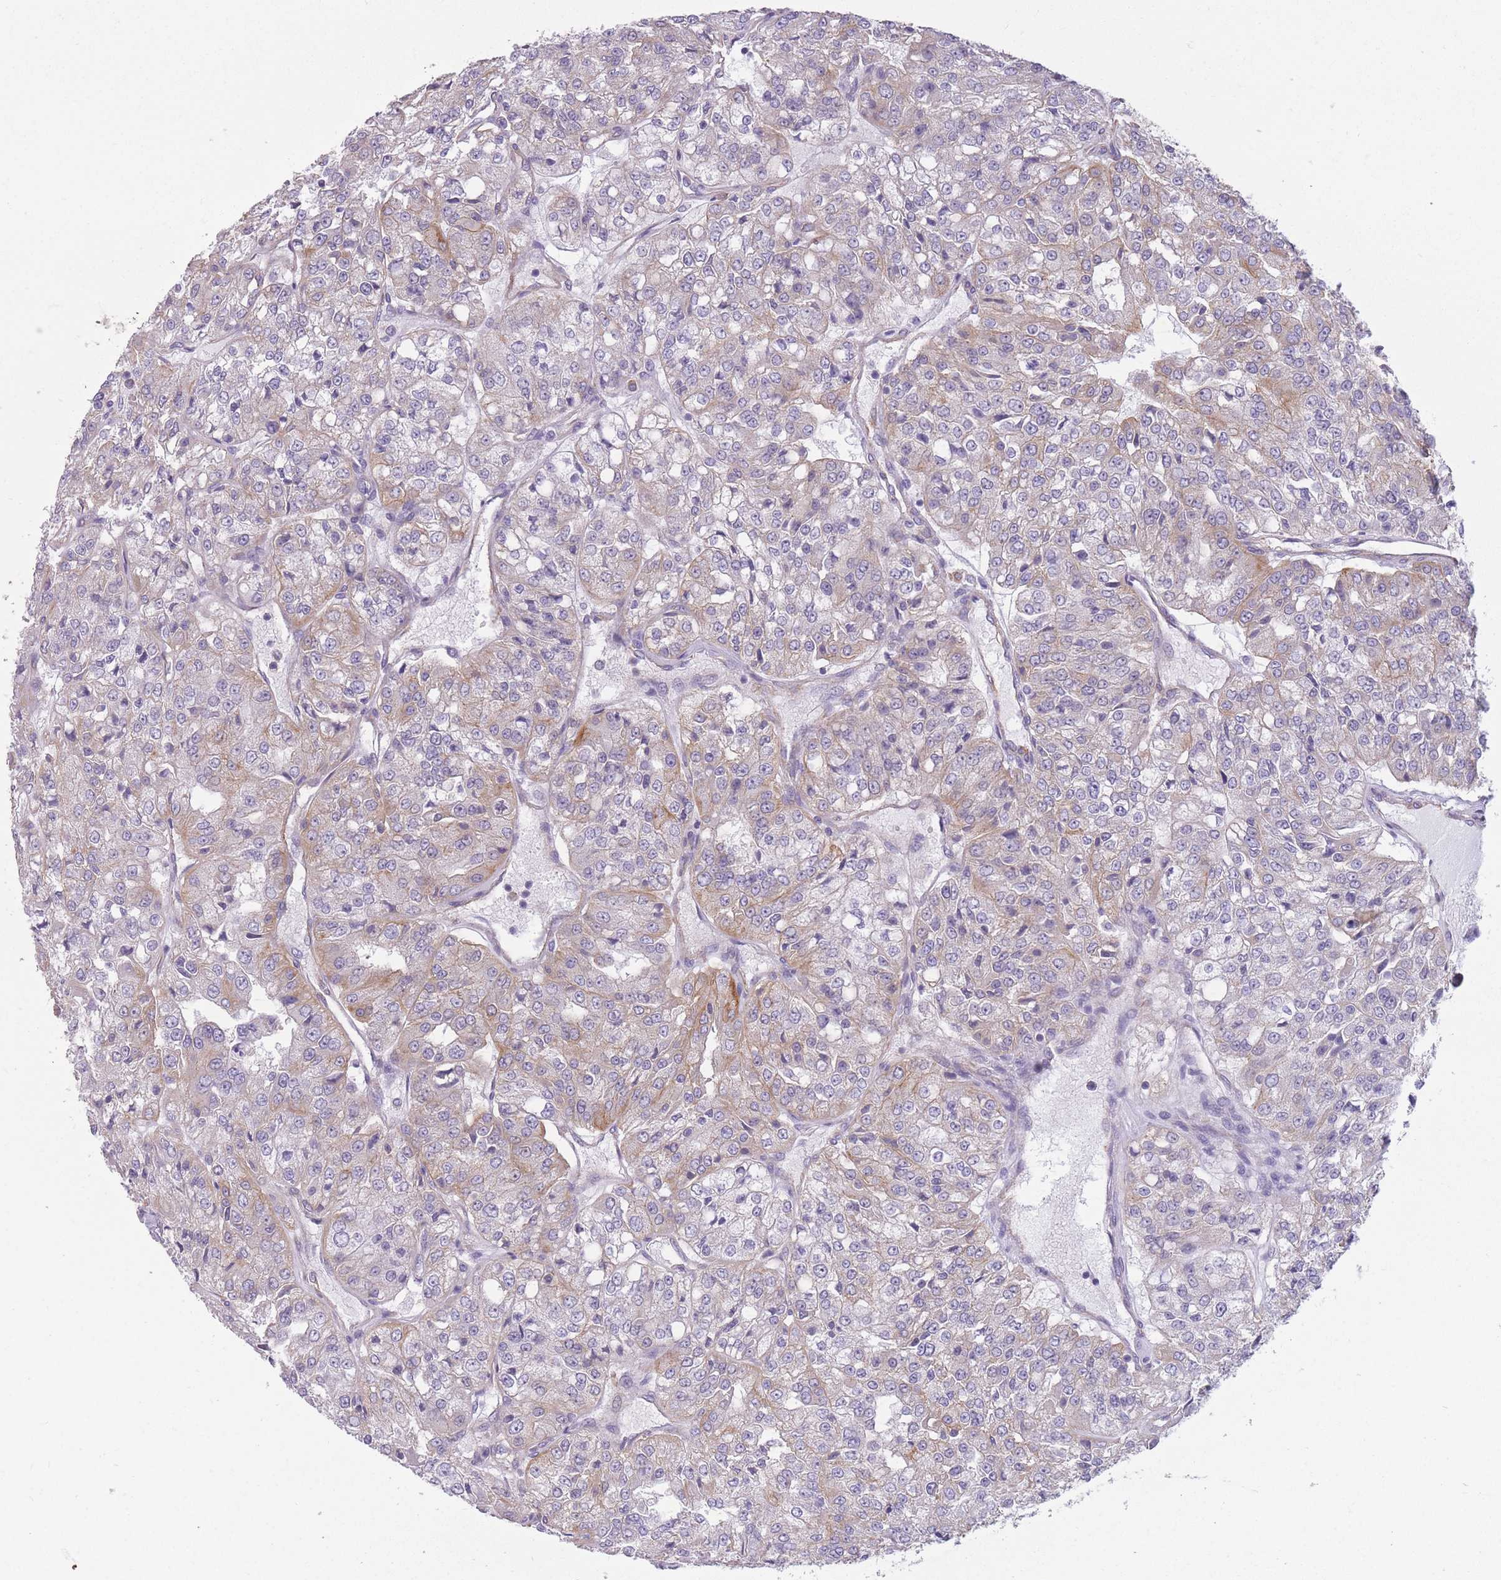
{"staining": {"intensity": "weak", "quantity": "25%-75%", "location": "cytoplasmic/membranous"}, "tissue": "renal cancer", "cell_type": "Tumor cells", "image_type": "cancer", "snomed": [{"axis": "morphology", "description": "Adenocarcinoma, NOS"}, {"axis": "topography", "description": "Kidney"}], "caption": "Renal adenocarcinoma stained for a protein displays weak cytoplasmic/membranous positivity in tumor cells.", "gene": "ADD1", "patient": {"sex": "female", "age": 63}}